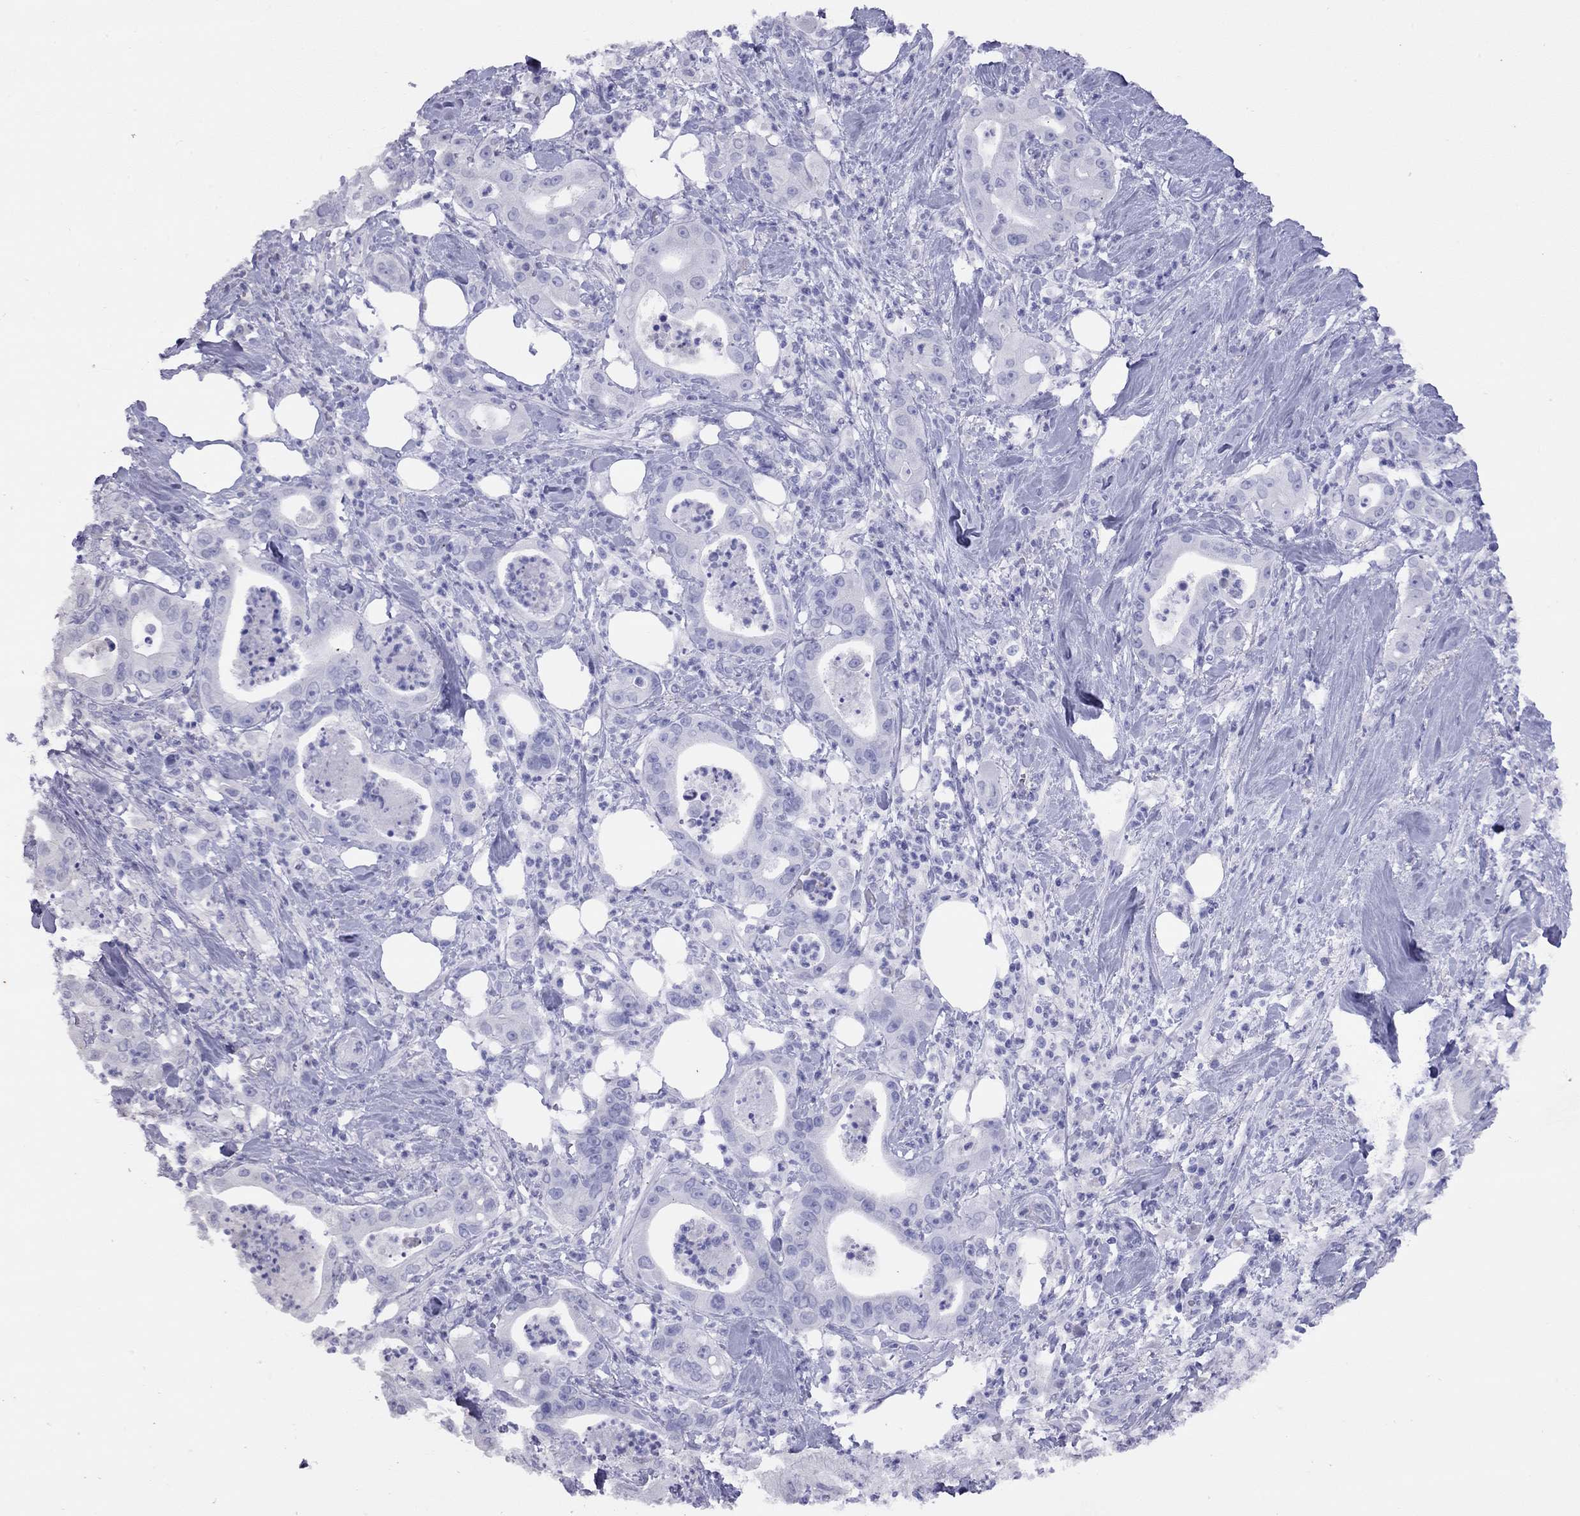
{"staining": {"intensity": "negative", "quantity": "none", "location": "none"}, "tissue": "pancreatic cancer", "cell_type": "Tumor cells", "image_type": "cancer", "snomed": [{"axis": "morphology", "description": "Adenocarcinoma, NOS"}, {"axis": "topography", "description": "Pancreas"}], "caption": "Tumor cells are negative for brown protein staining in pancreatic adenocarcinoma.", "gene": "GRIA2", "patient": {"sex": "male", "age": 71}}